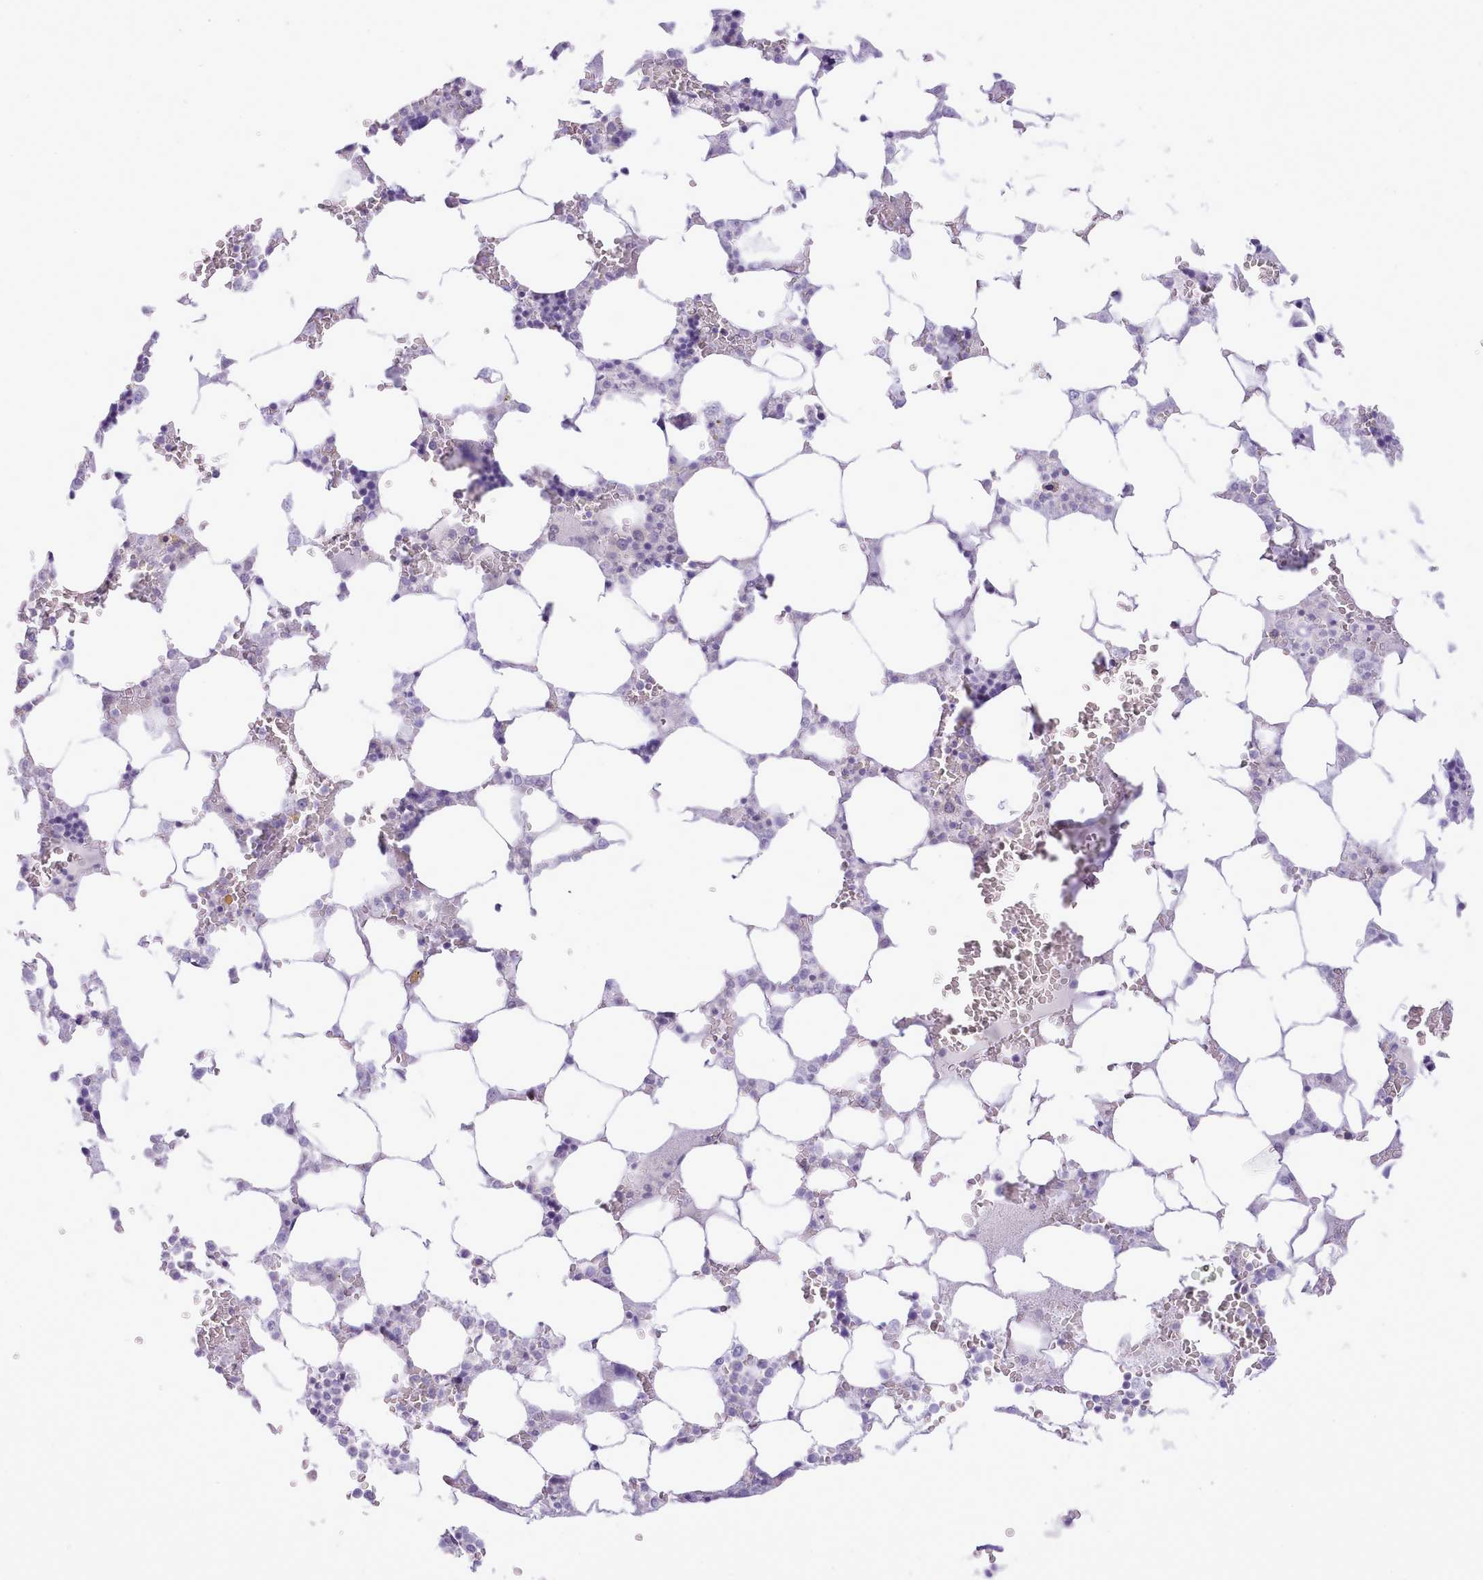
{"staining": {"intensity": "weak", "quantity": "<25%", "location": "cytoplasmic/membranous"}, "tissue": "bone marrow", "cell_type": "Hematopoietic cells", "image_type": "normal", "snomed": [{"axis": "morphology", "description": "Normal tissue, NOS"}, {"axis": "topography", "description": "Bone marrow"}], "caption": "This is a micrograph of immunohistochemistry (IHC) staining of benign bone marrow, which shows no staining in hematopoietic cells.", "gene": "MDFI", "patient": {"sex": "male", "age": 64}}